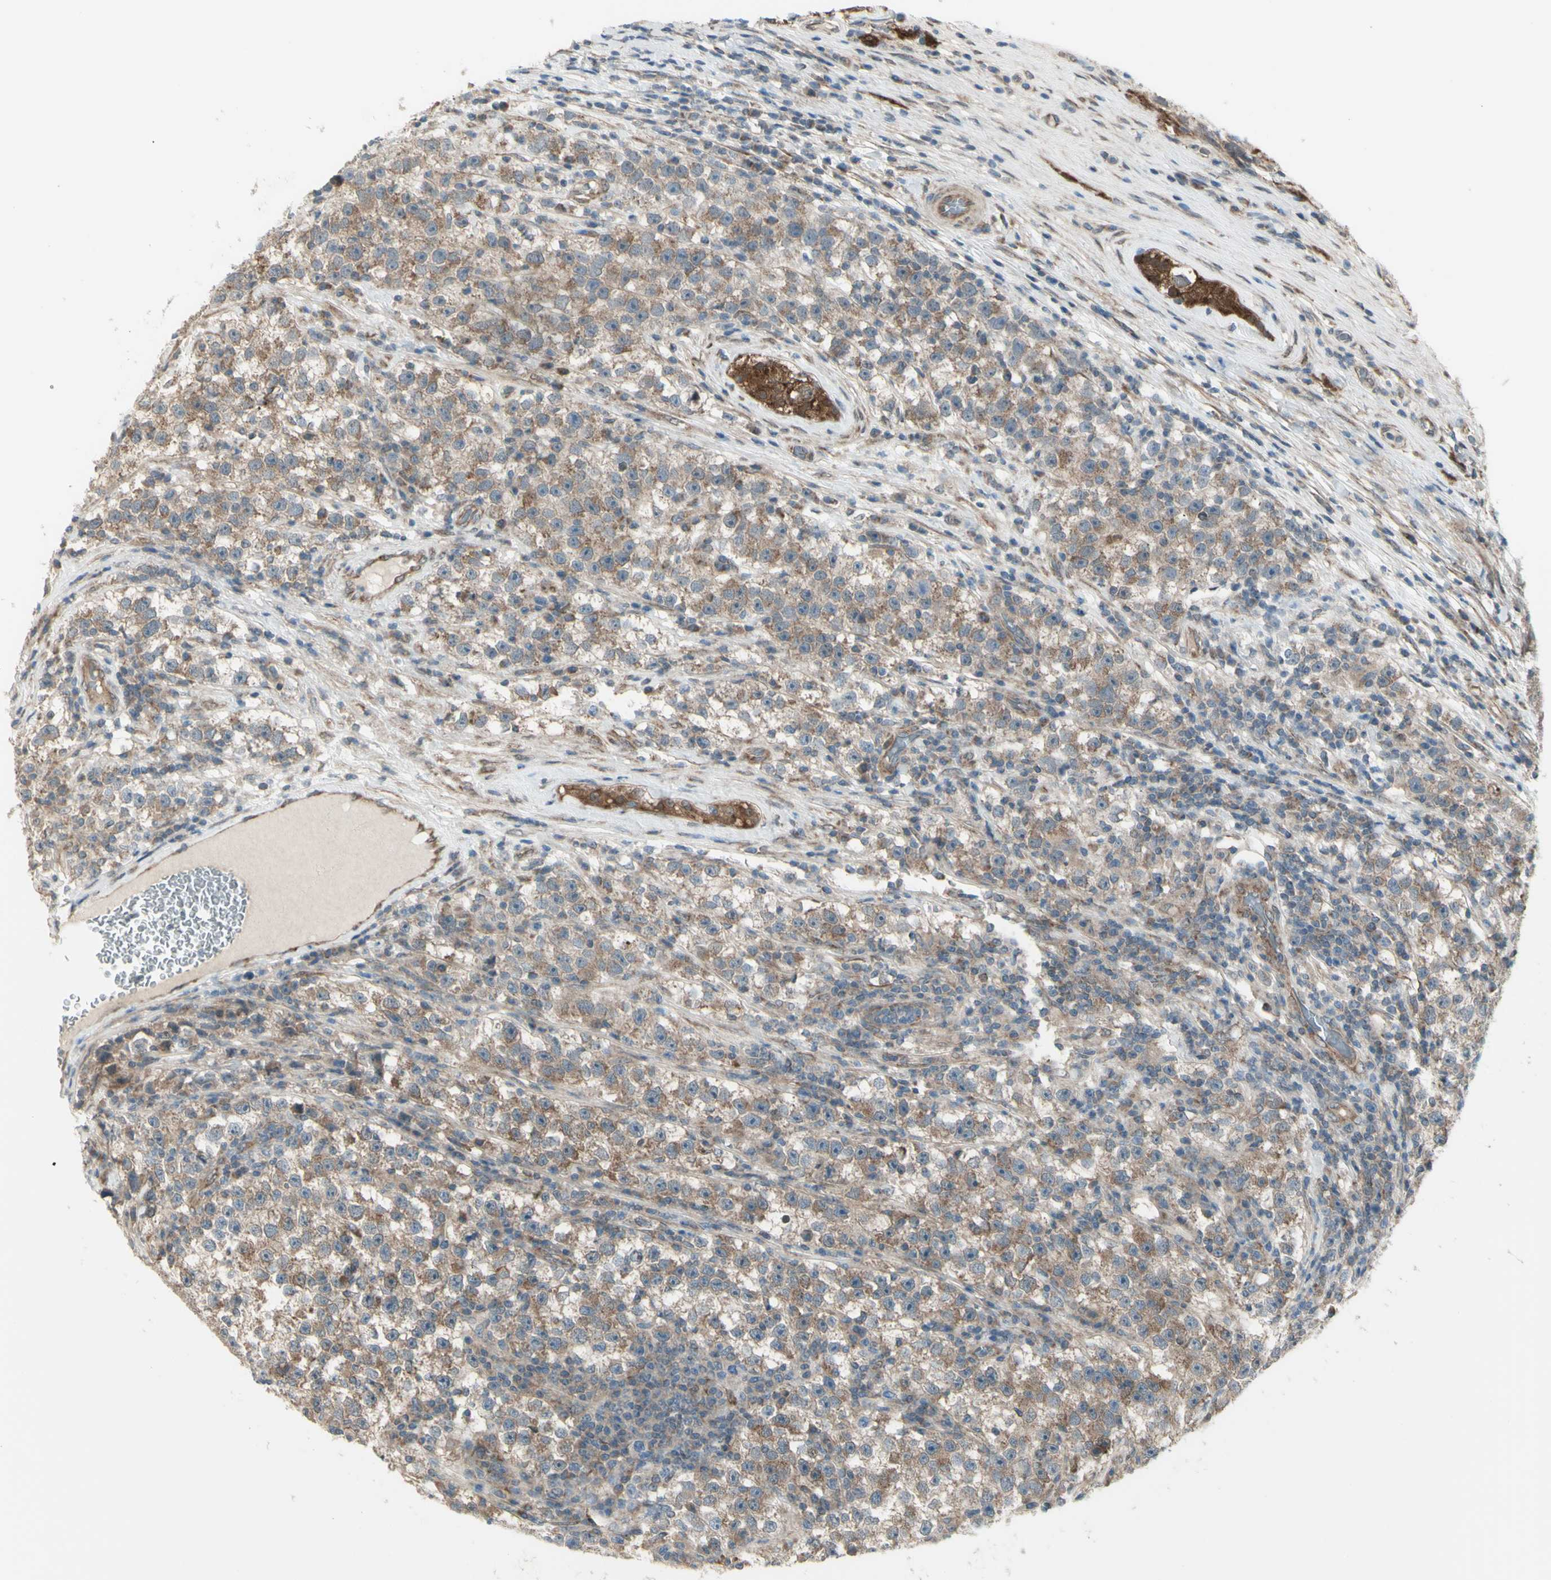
{"staining": {"intensity": "weak", "quantity": "25%-75%", "location": "cytoplasmic/membranous"}, "tissue": "testis cancer", "cell_type": "Tumor cells", "image_type": "cancer", "snomed": [{"axis": "morphology", "description": "Seminoma, NOS"}, {"axis": "topography", "description": "Testis"}], "caption": "Approximately 25%-75% of tumor cells in human testis seminoma reveal weak cytoplasmic/membranous protein staining as visualized by brown immunohistochemical staining.", "gene": "NAXD", "patient": {"sex": "male", "age": 22}}